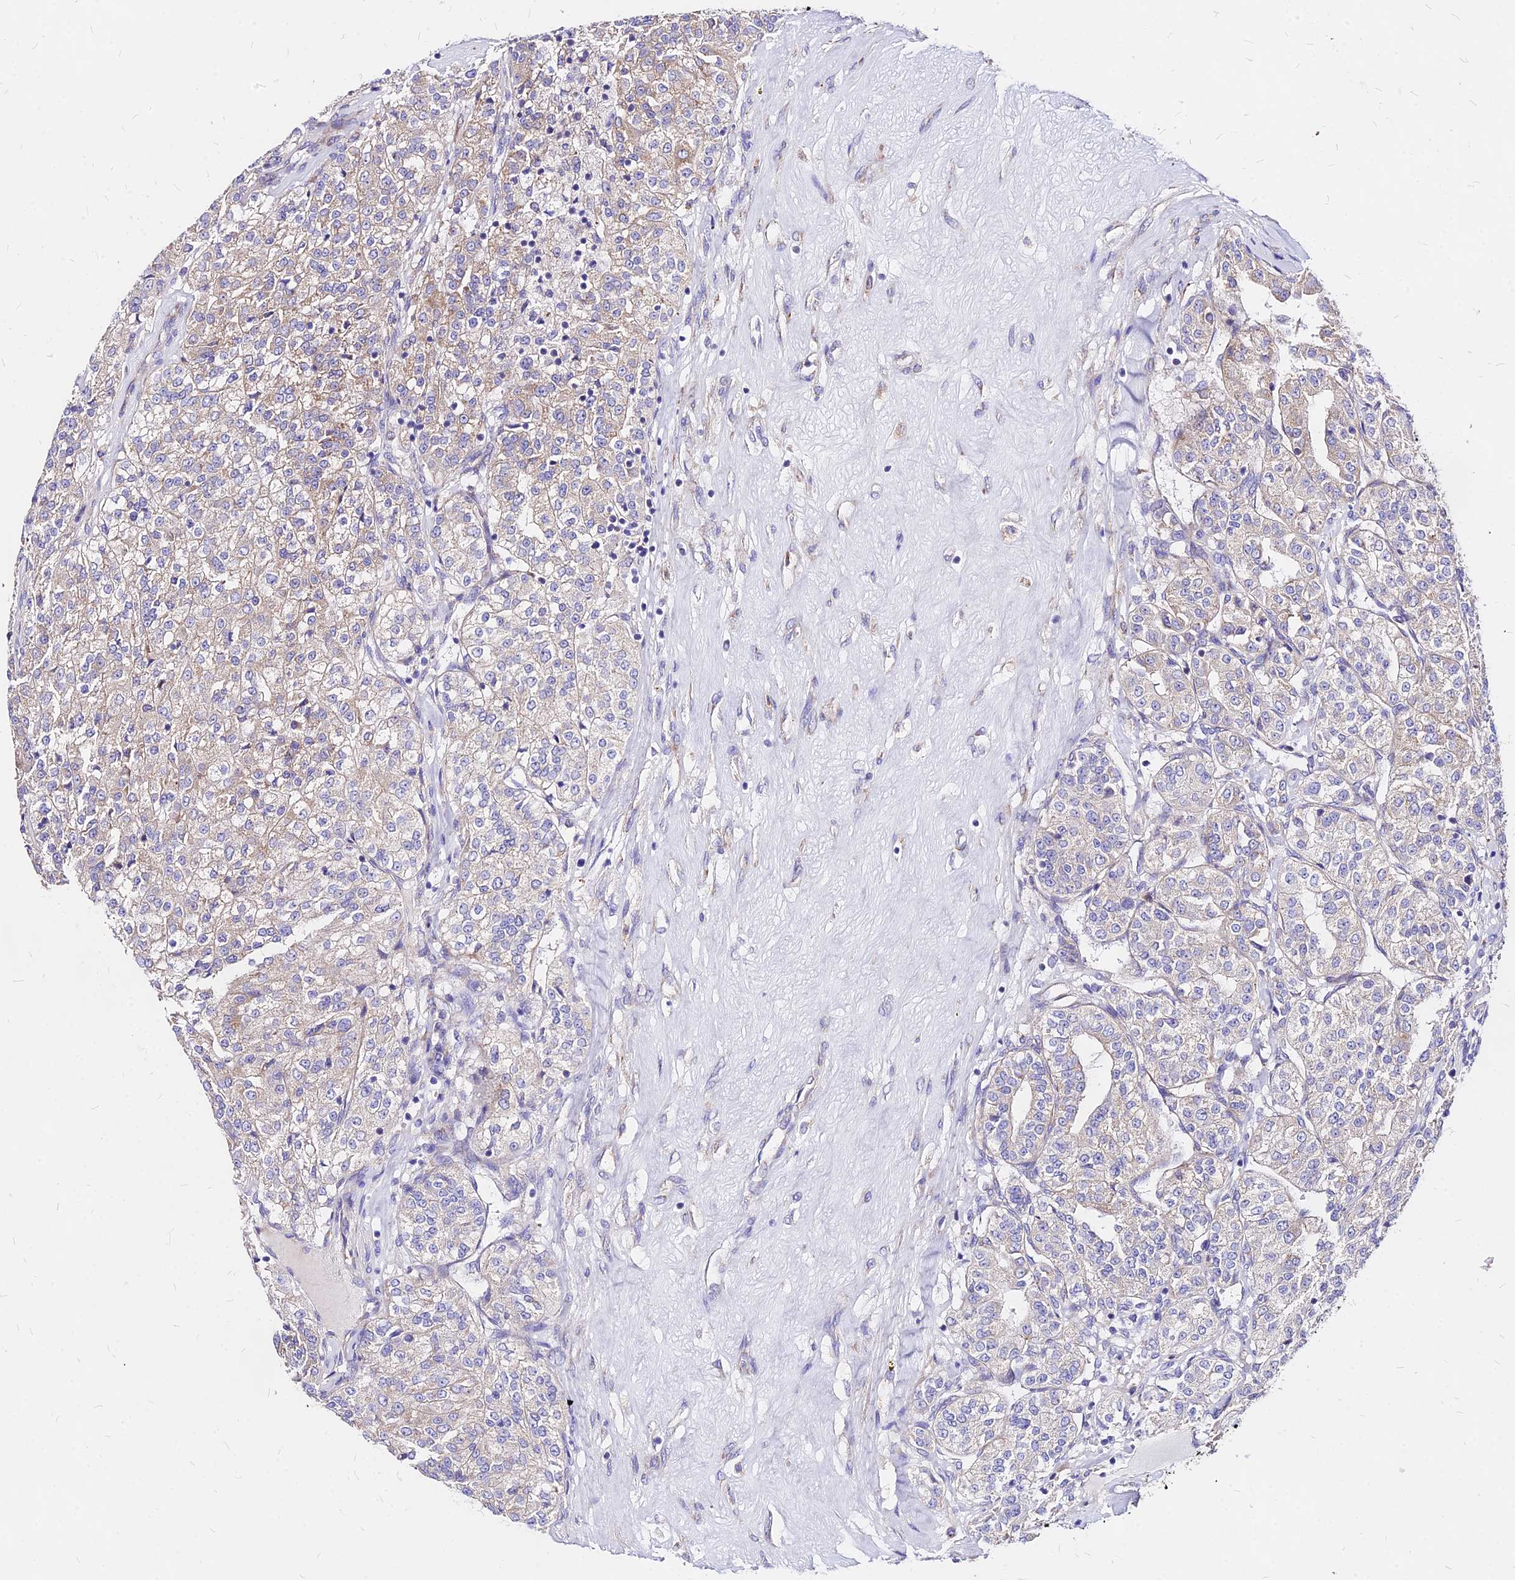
{"staining": {"intensity": "weak", "quantity": ">75%", "location": "cytoplasmic/membranous"}, "tissue": "renal cancer", "cell_type": "Tumor cells", "image_type": "cancer", "snomed": [{"axis": "morphology", "description": "Adenocarcinoma, NOS"}, {"axis": "topography", "description": "Kidney"}], "caption": "IHC of human renal cancer (adenocarcinoma) shows low levels of weak cytoplasmic/membranous staining in approximately >75% of tumor cells.", "gene": "MRPL3", "patient": {"sex": "female", "age": 63}}